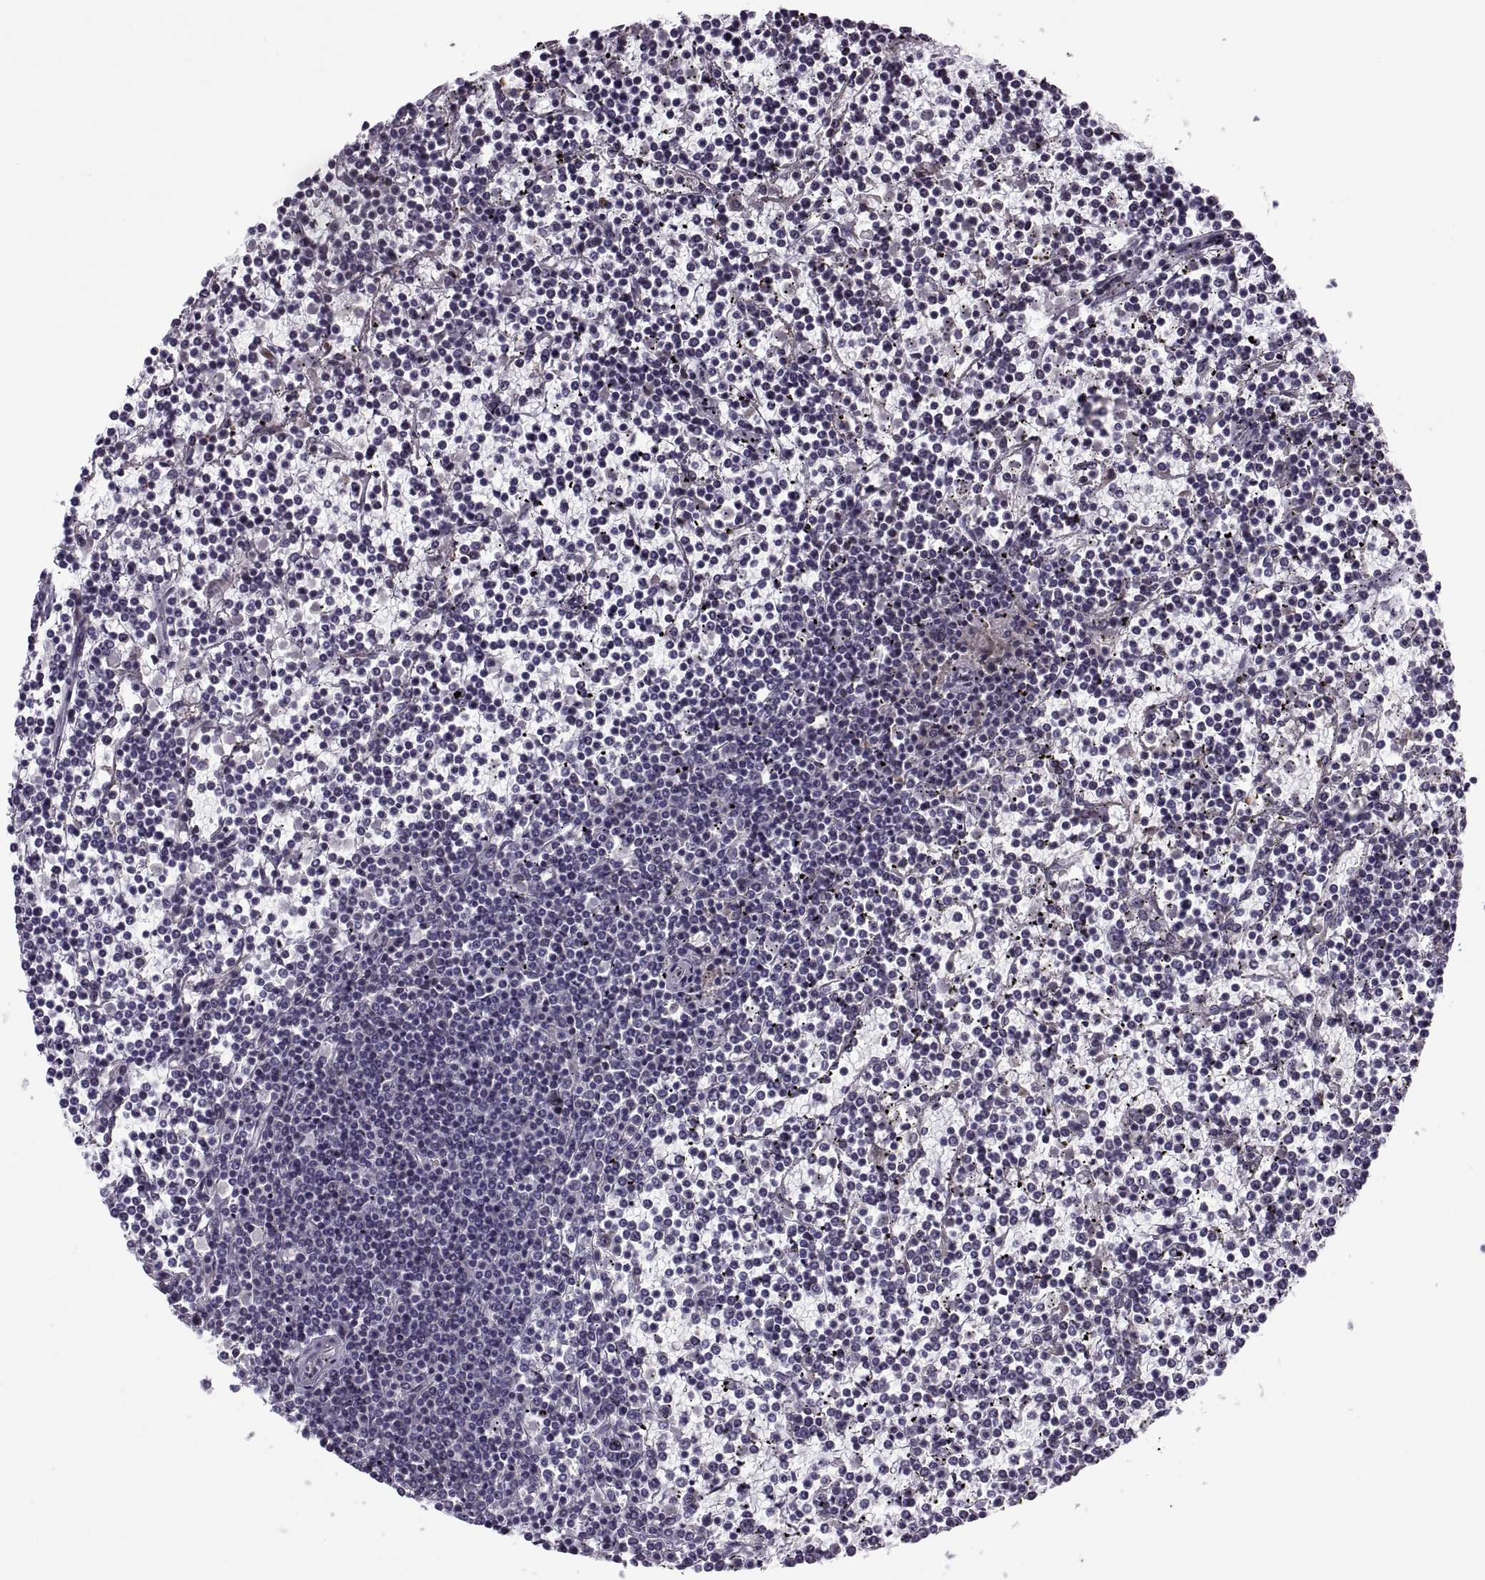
{"staining": {"intensity": "negative", "quantity": "none", "location": "none"}, "tissue": "lymphoma", "cell_type": "Tumor cells", "image_type": "cancer", "snomed": [{"axis": "morphology", "description": "Malignant lymphoma, non-Hodgkin's type, Low grade"}, {"axis": "topography", "description": "Spleen"}], "caption": "The immunohistochemistry image has no significant staining in tumor cells of low-grade malignant lymphoma, non-Hodgkin's type tissue.", "gene": "ODF3", "patient": {"sex": "female", "age": 19}}